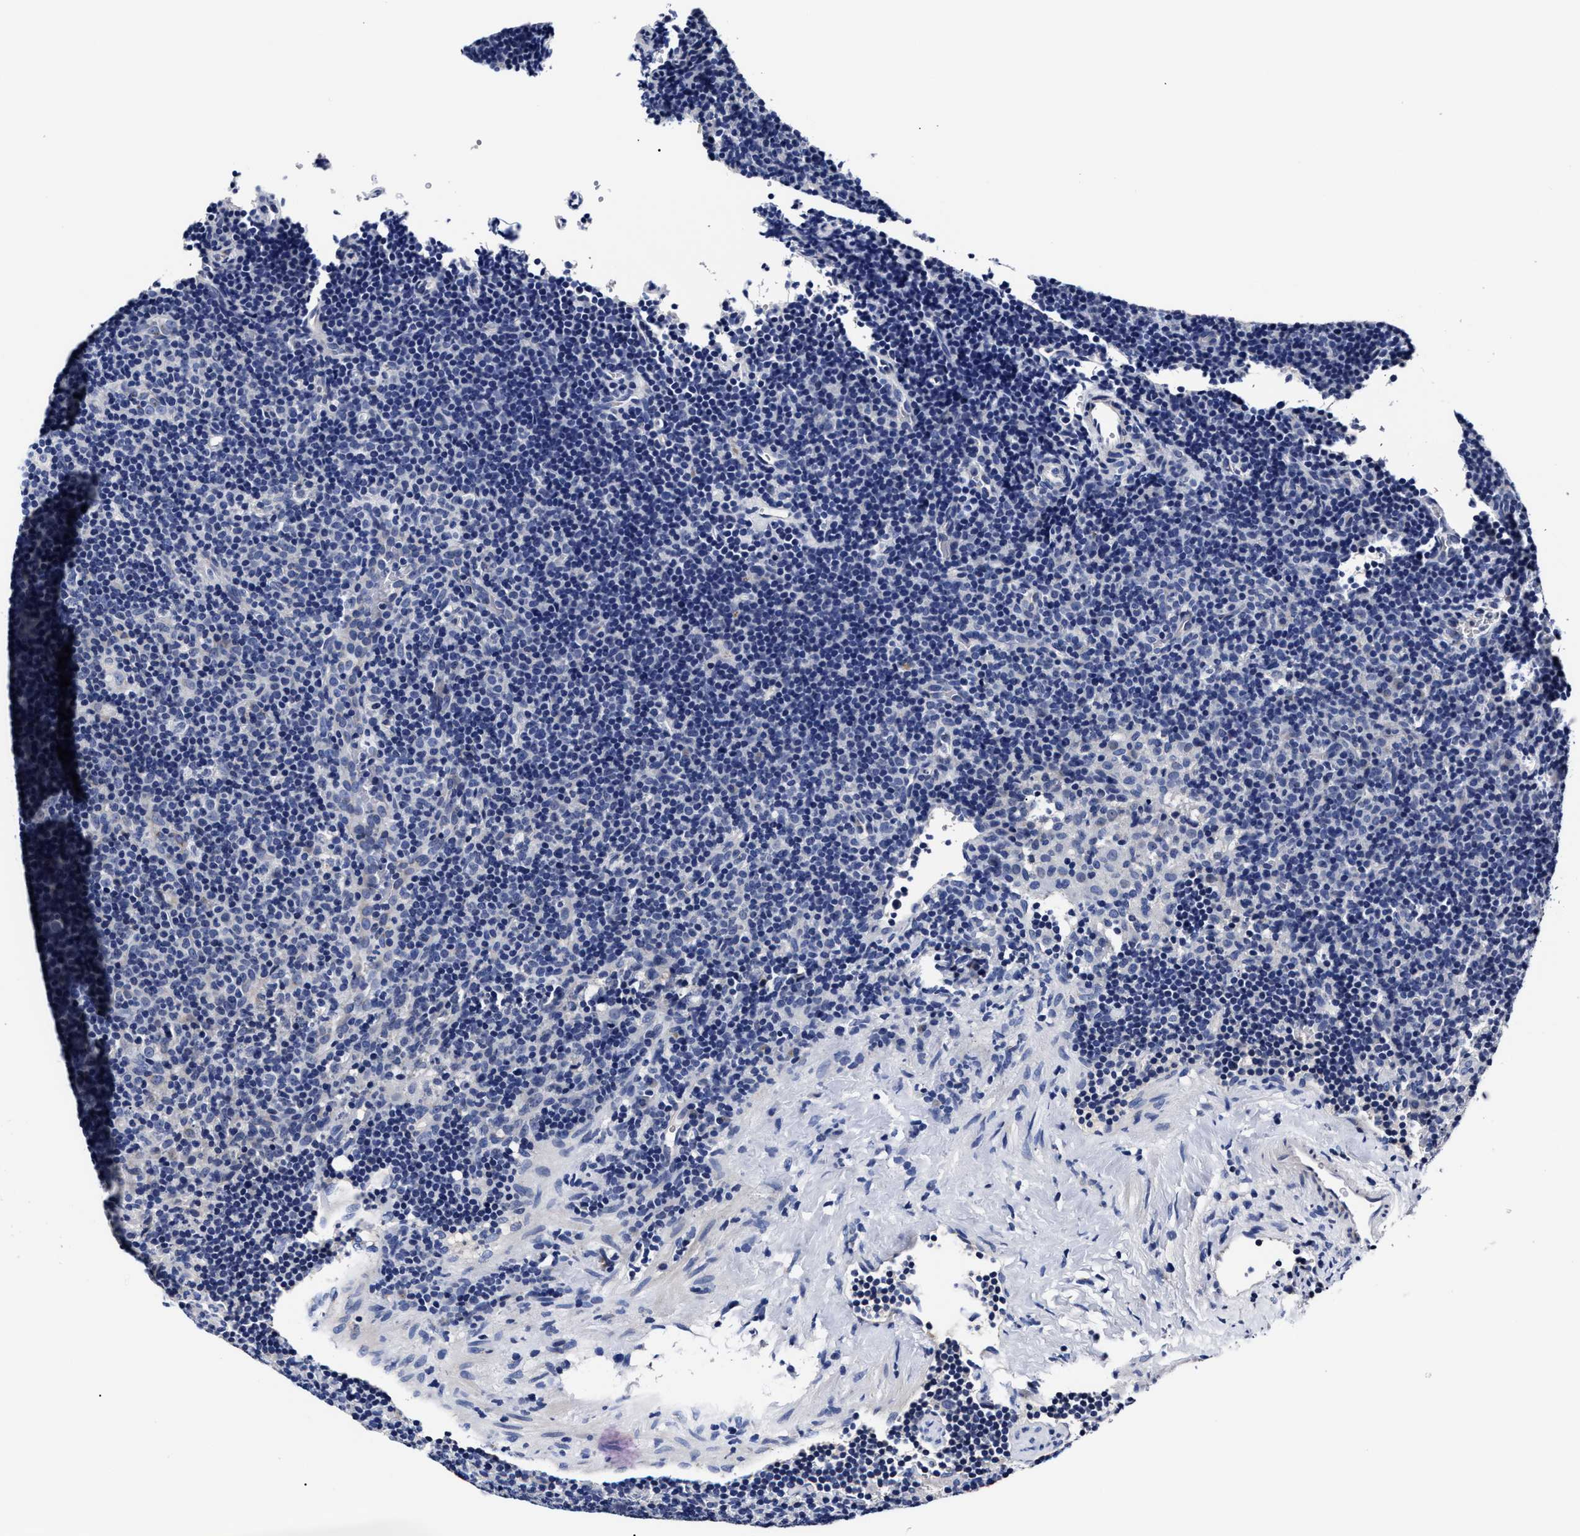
{"staining": {"intensity": "negative", "quantity": "none", "location": "none"}, "tissue": "lymphoma", "cell_type": "Tumor cells", "image_type": "cancer", "snomed": [{"axis": "morphology", "description": "Hodgkin's disease, NOS"}, {"axis": "topography", "description": "Lymph node"}], "caption": "Immunohistochemistry of Hodgkin's disease reveals no expression in tumor cells.", "gene": "OLFML2A", "patient": {"sex": "female", "age": 57}}